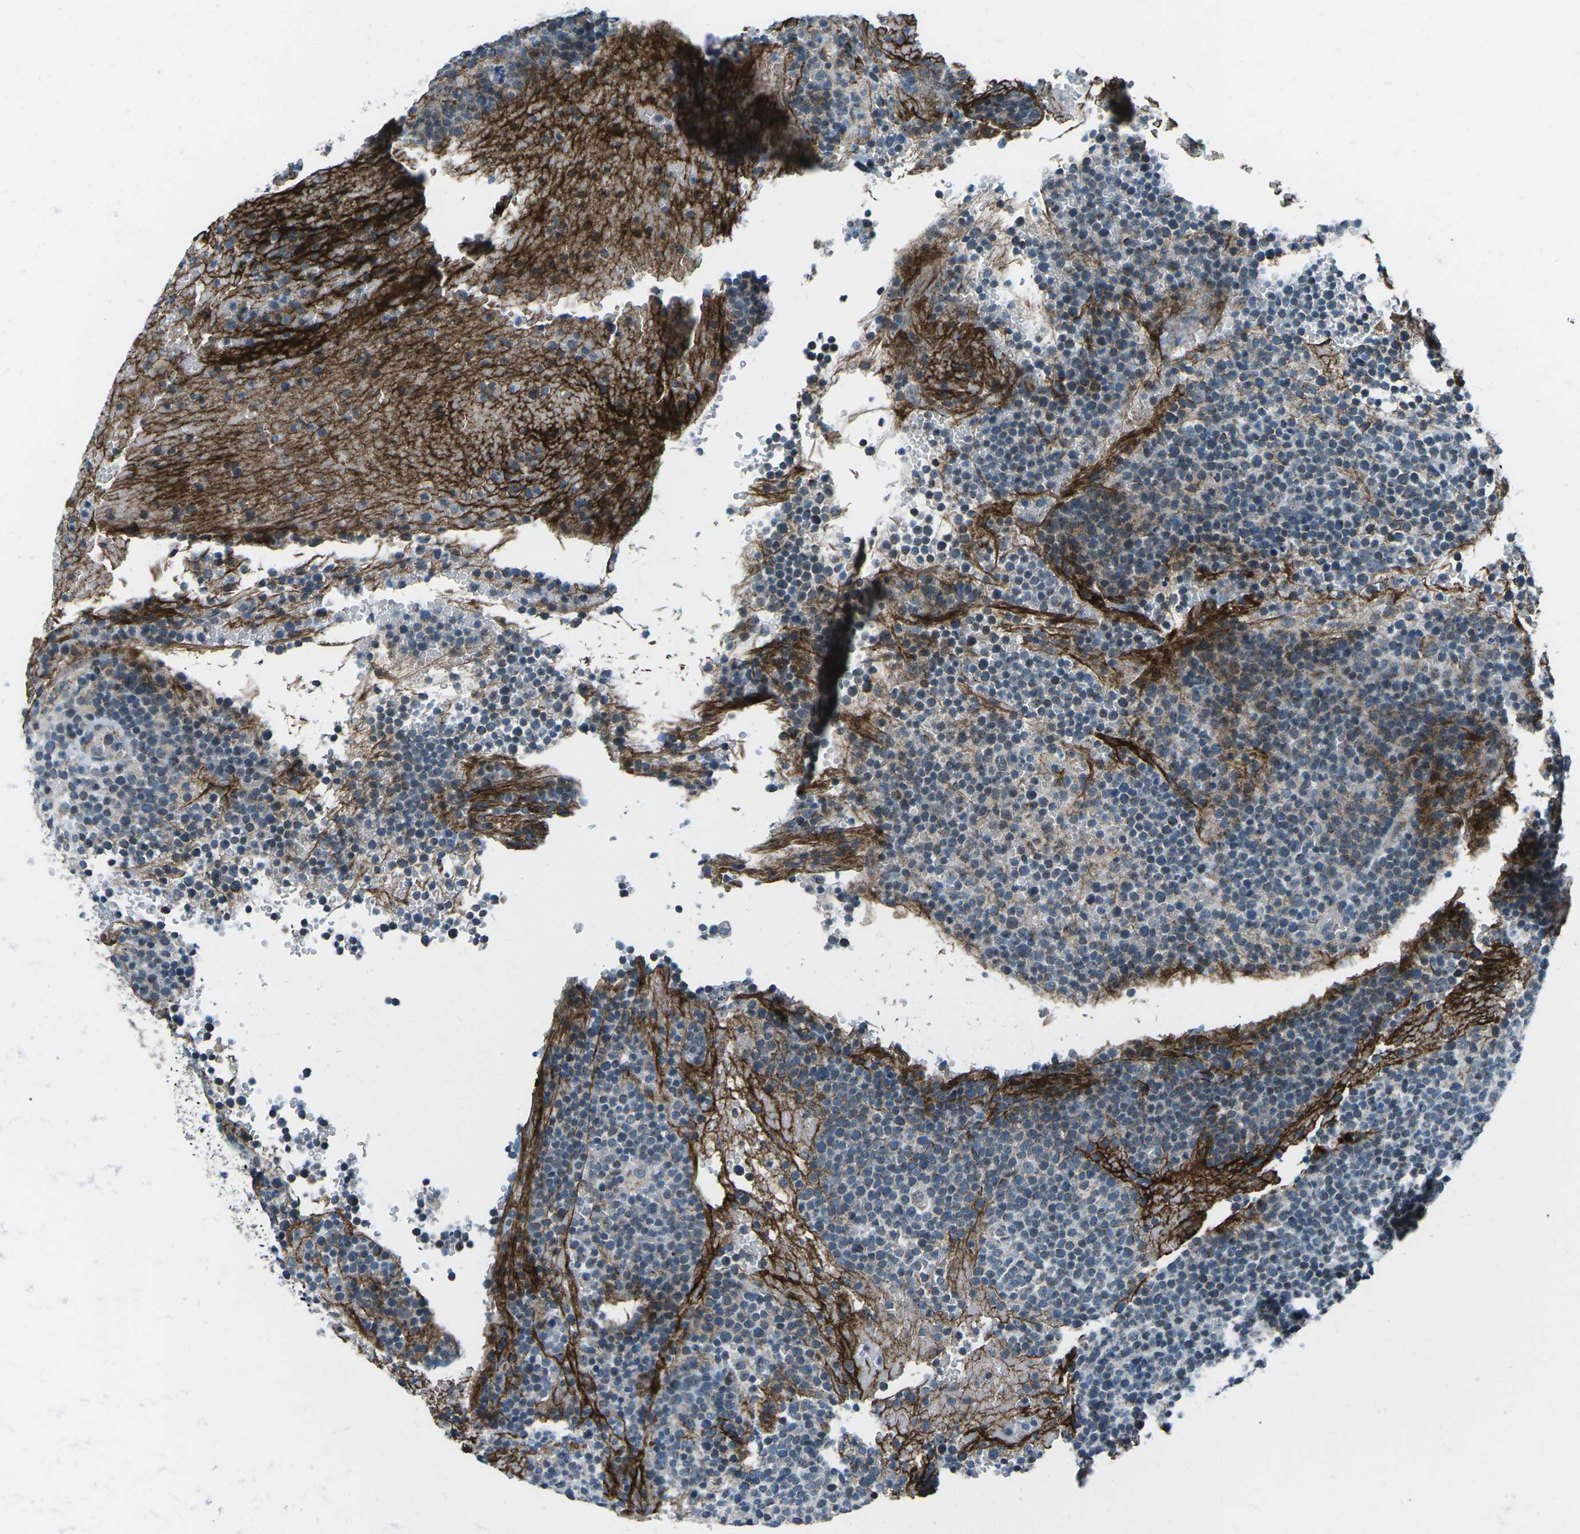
{"staining": {"intensity": "negative", "quantity": "none", "location": "none"}, "tissue": "lymphoma", "cell_type": "Tumor cells", "image_type": "cancer", "snomed": [{"axis": "morphology", "description": "Malignant lymphoma, non-Hodgkin's type, High grade"}, {"axis": "topography", "description": "Lymph node"}], "caption": "Immunohistochemistry (IHC) image of high-grade malignant lymphoma, non-Hodgkin's type stained for a protein (brown), which exhibits no staining in tumor cells.", "gene": "RFESD", "patient": {"sex": "male", "age": 61}}